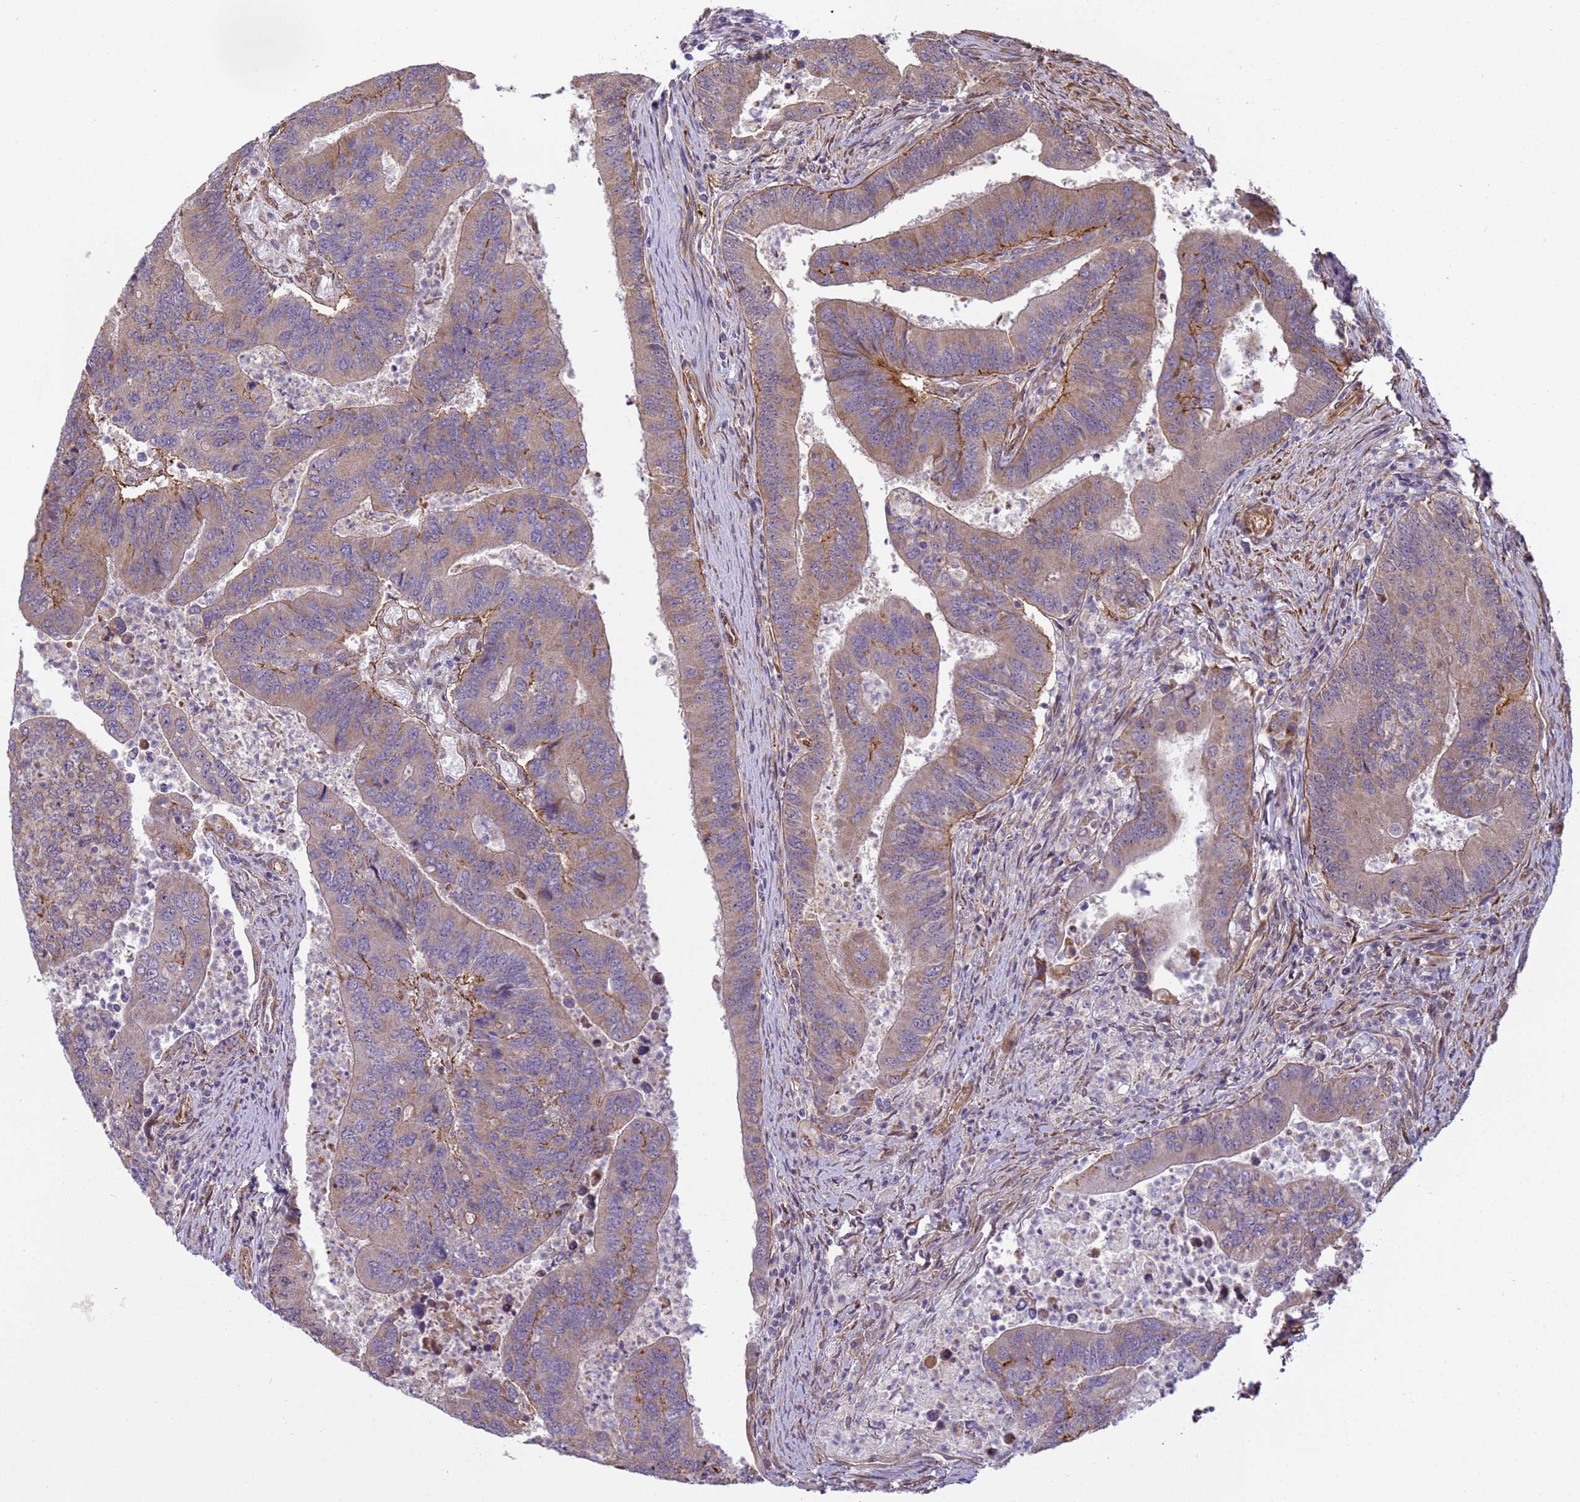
{"staining": {"intensity": "weak", "quantity": "25%-75%", "location": "cytoplasmic/membranous"}, "tissue": "colorectal cancer", "cell_type": "Tumor cells", "image_type": "cancer", "snomed": [{"axis": "morphology", "description": "Adenocarcinoma, NOS"}, {"axis": "topography", "description": "Colon"}], "caption": "An image showing weak cytoplasmic/membranous positivity in approximately 25%-75% of tumor cells in colorectal cancer, as visualized by brown immunohistochemical staining.", "gene": "ITGB4", "patient": {"sex": "female", "age": 67}}